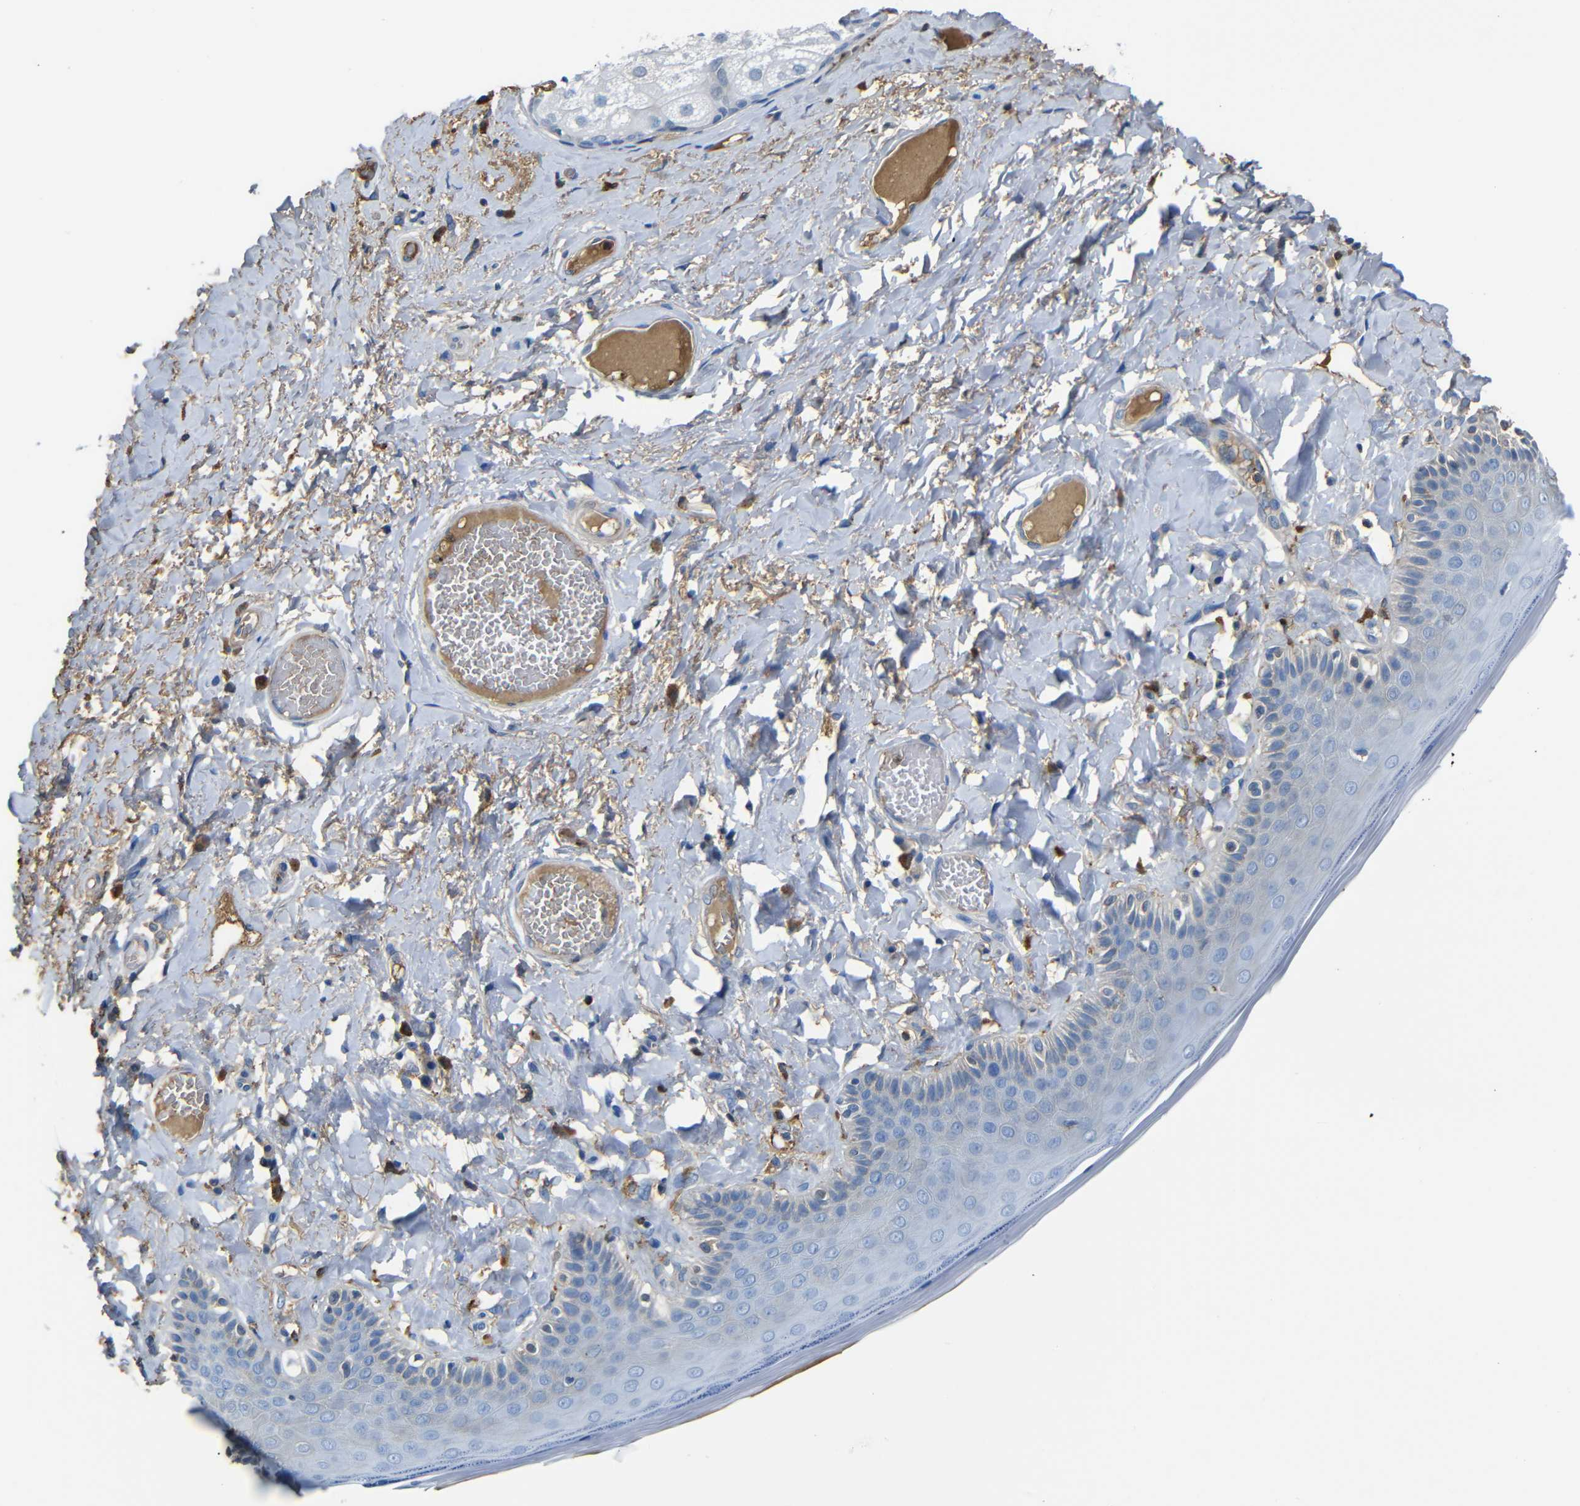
{"staining": {"intensity": "weak", "quantity": "<25%", "location": "cytoplasmic/membranous"}, "tissue": "skin", "cell_type": "Epidermal cells", "image_type": "normal", "snomed": [{"axis": "morphology", "description": "Normal tissue, NOS"}, {"axis": "topography", "description": "Anal"}], "caption": "A high-resolution micrograph shows immunohistochemistry (IHC) staining of unremarkable skin, which displays no significant staining in epidermal cells.", "gene": "SERPINA1", "patient": {"sex": "male", "age": 69}}